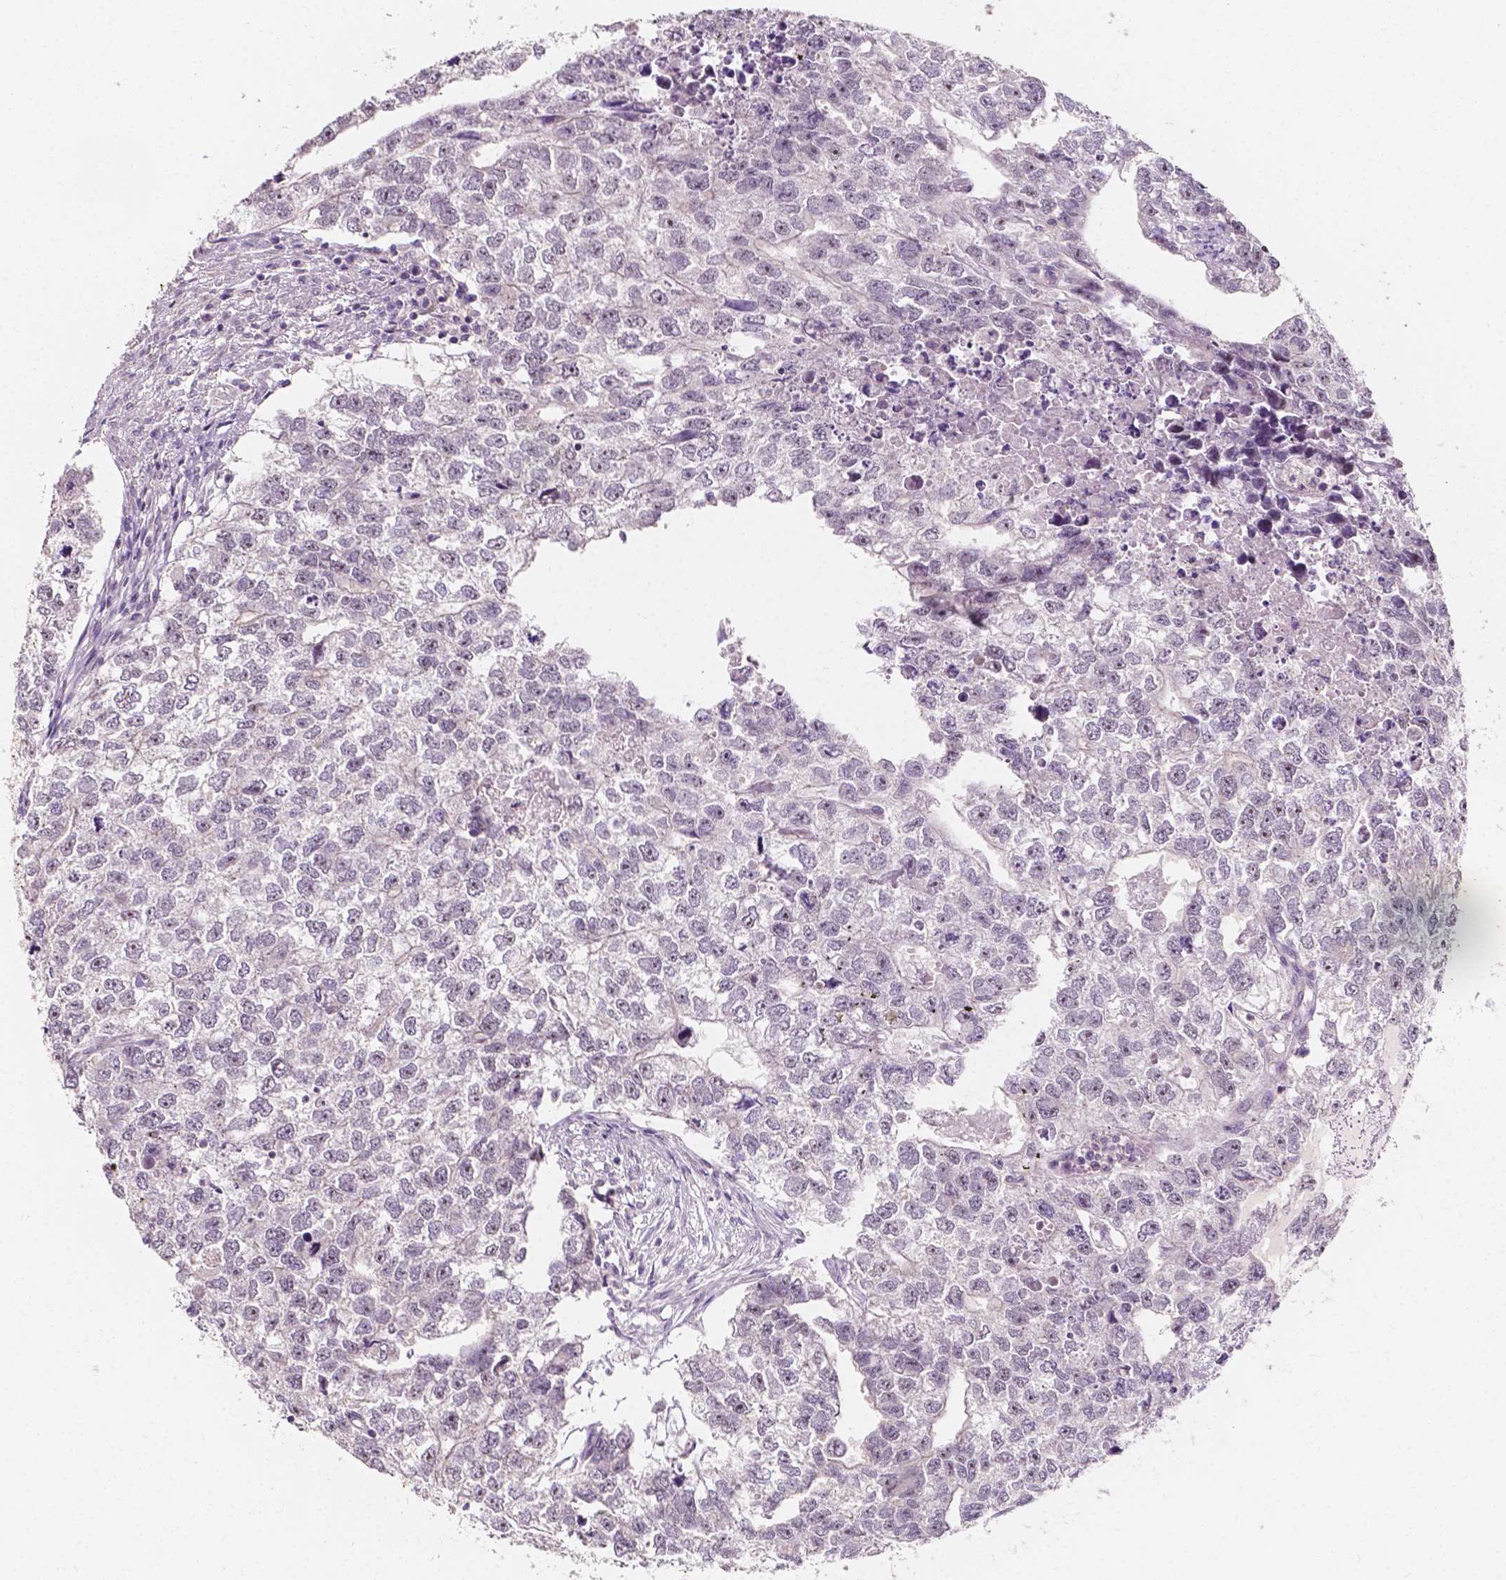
{"staining": {"intensity": "negative", "quantity": "none", "location": "none"}, "tissue": "testis cancer", "cell_type": "Tumor cells", "image_type": "cancer", "snomed": [{"axis": "morphology", "description": "Carcinoma, Embryonal, NOS"}, {"axis": "morphology", "description": "Teratoma, malignant, NOS"}, {"axis": "topography", "description": "Testis"}], "caption": "Immunohistochemical staining of testis cancer displays no significant staining in tumor cells.", "gene": "SIRT2", "patient": {"sex": "male", "age": 44}}